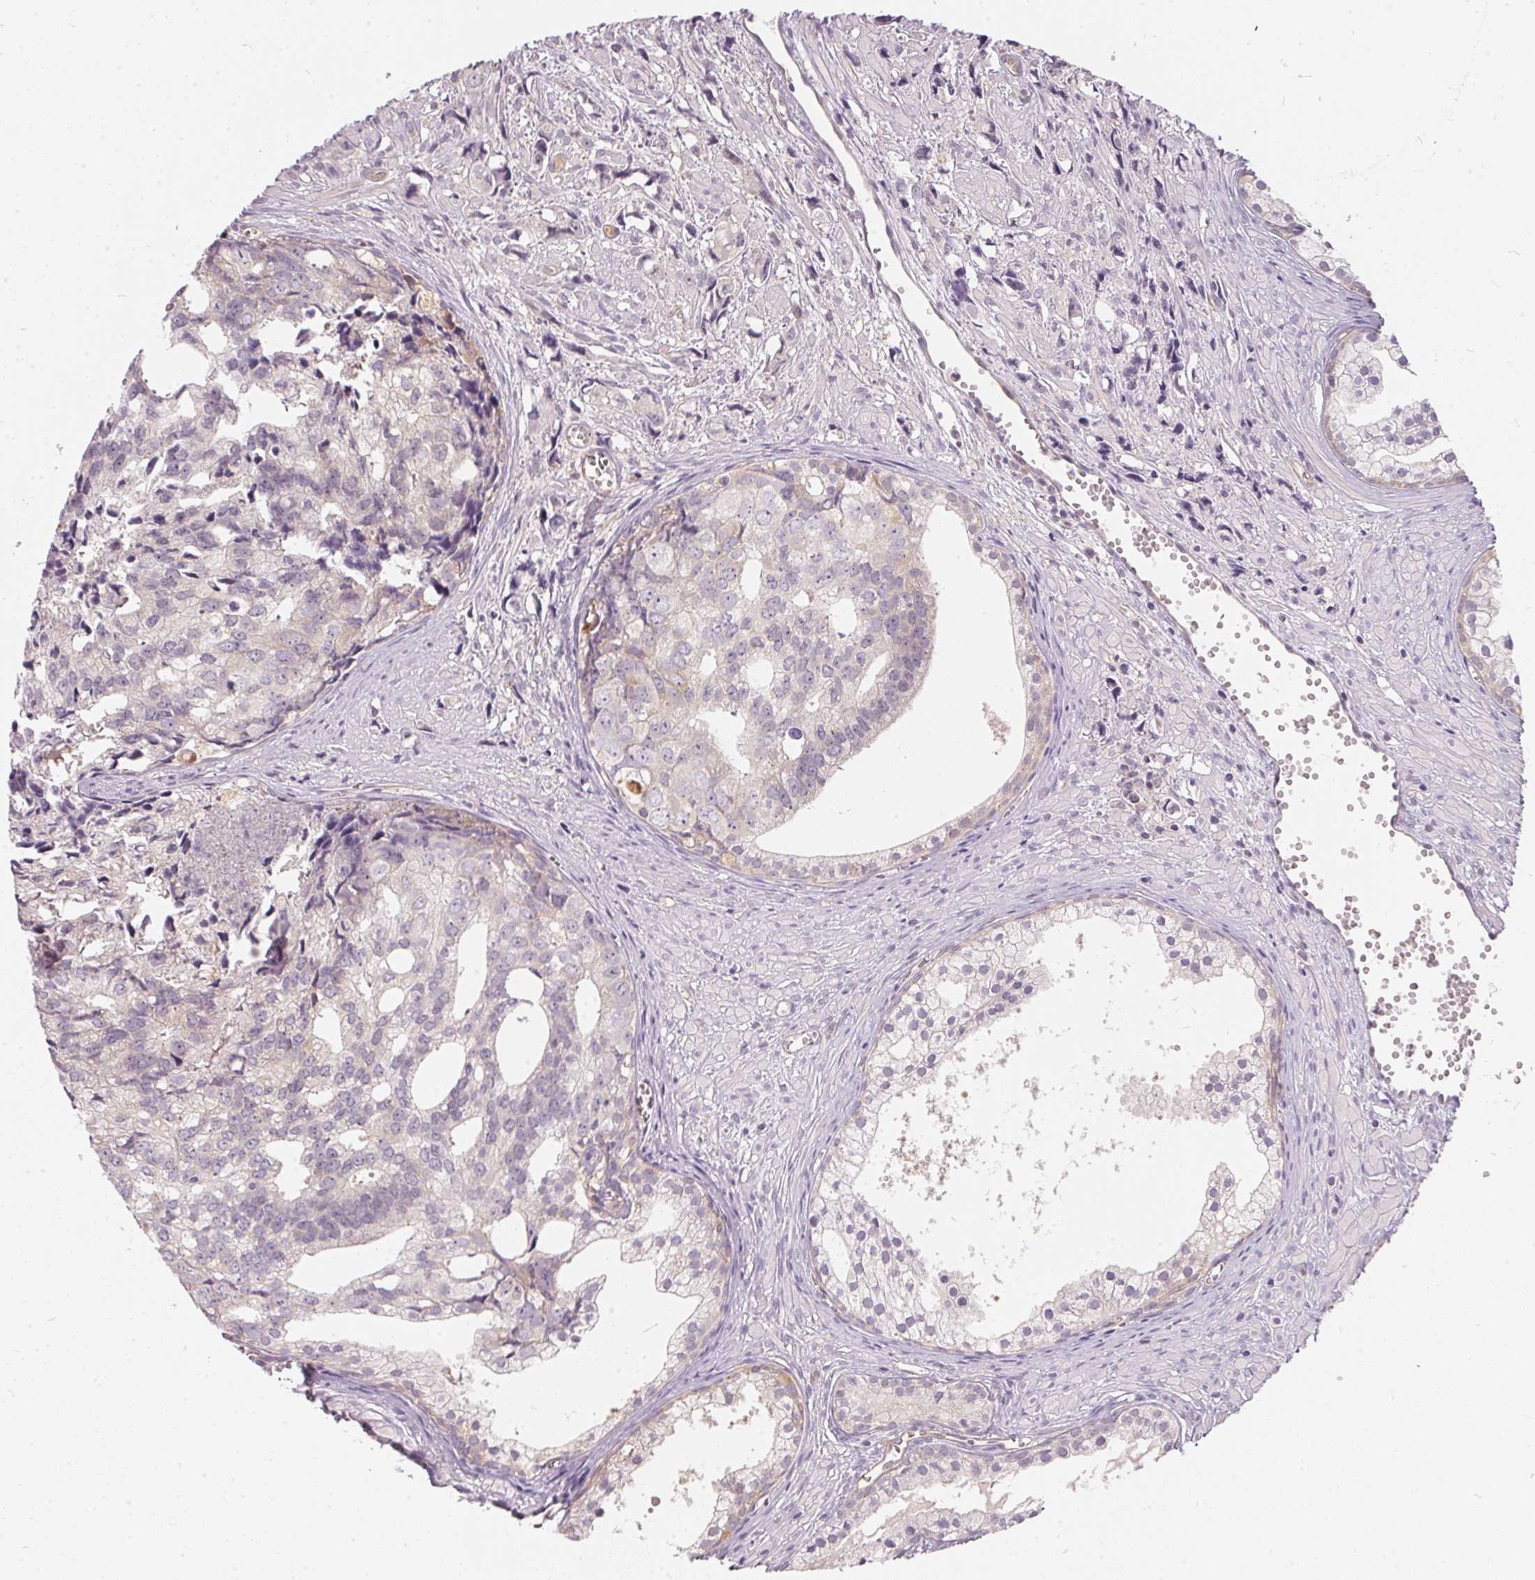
{"staining": {"intensity": "negative", "quantity": "none", "location": "none"}, "tissue": "prostate cancer", "cell_type": "Tumor cells", "image_type": "cancer", "snomed": [{"axis": "morphology", "description": "Adenocarcinoma, High grade"}, {"axis": "topography", "description": "Prostate"}], "caption": "A high-resolution image shows immunohistochemistry (IHC) staining of prostate cancer (adenocarcinoma (high-grade)), which exhibits no significant staining in tumor cells.", "gene": "BLMH", "patient": {"sex": "male", "age": 58}}